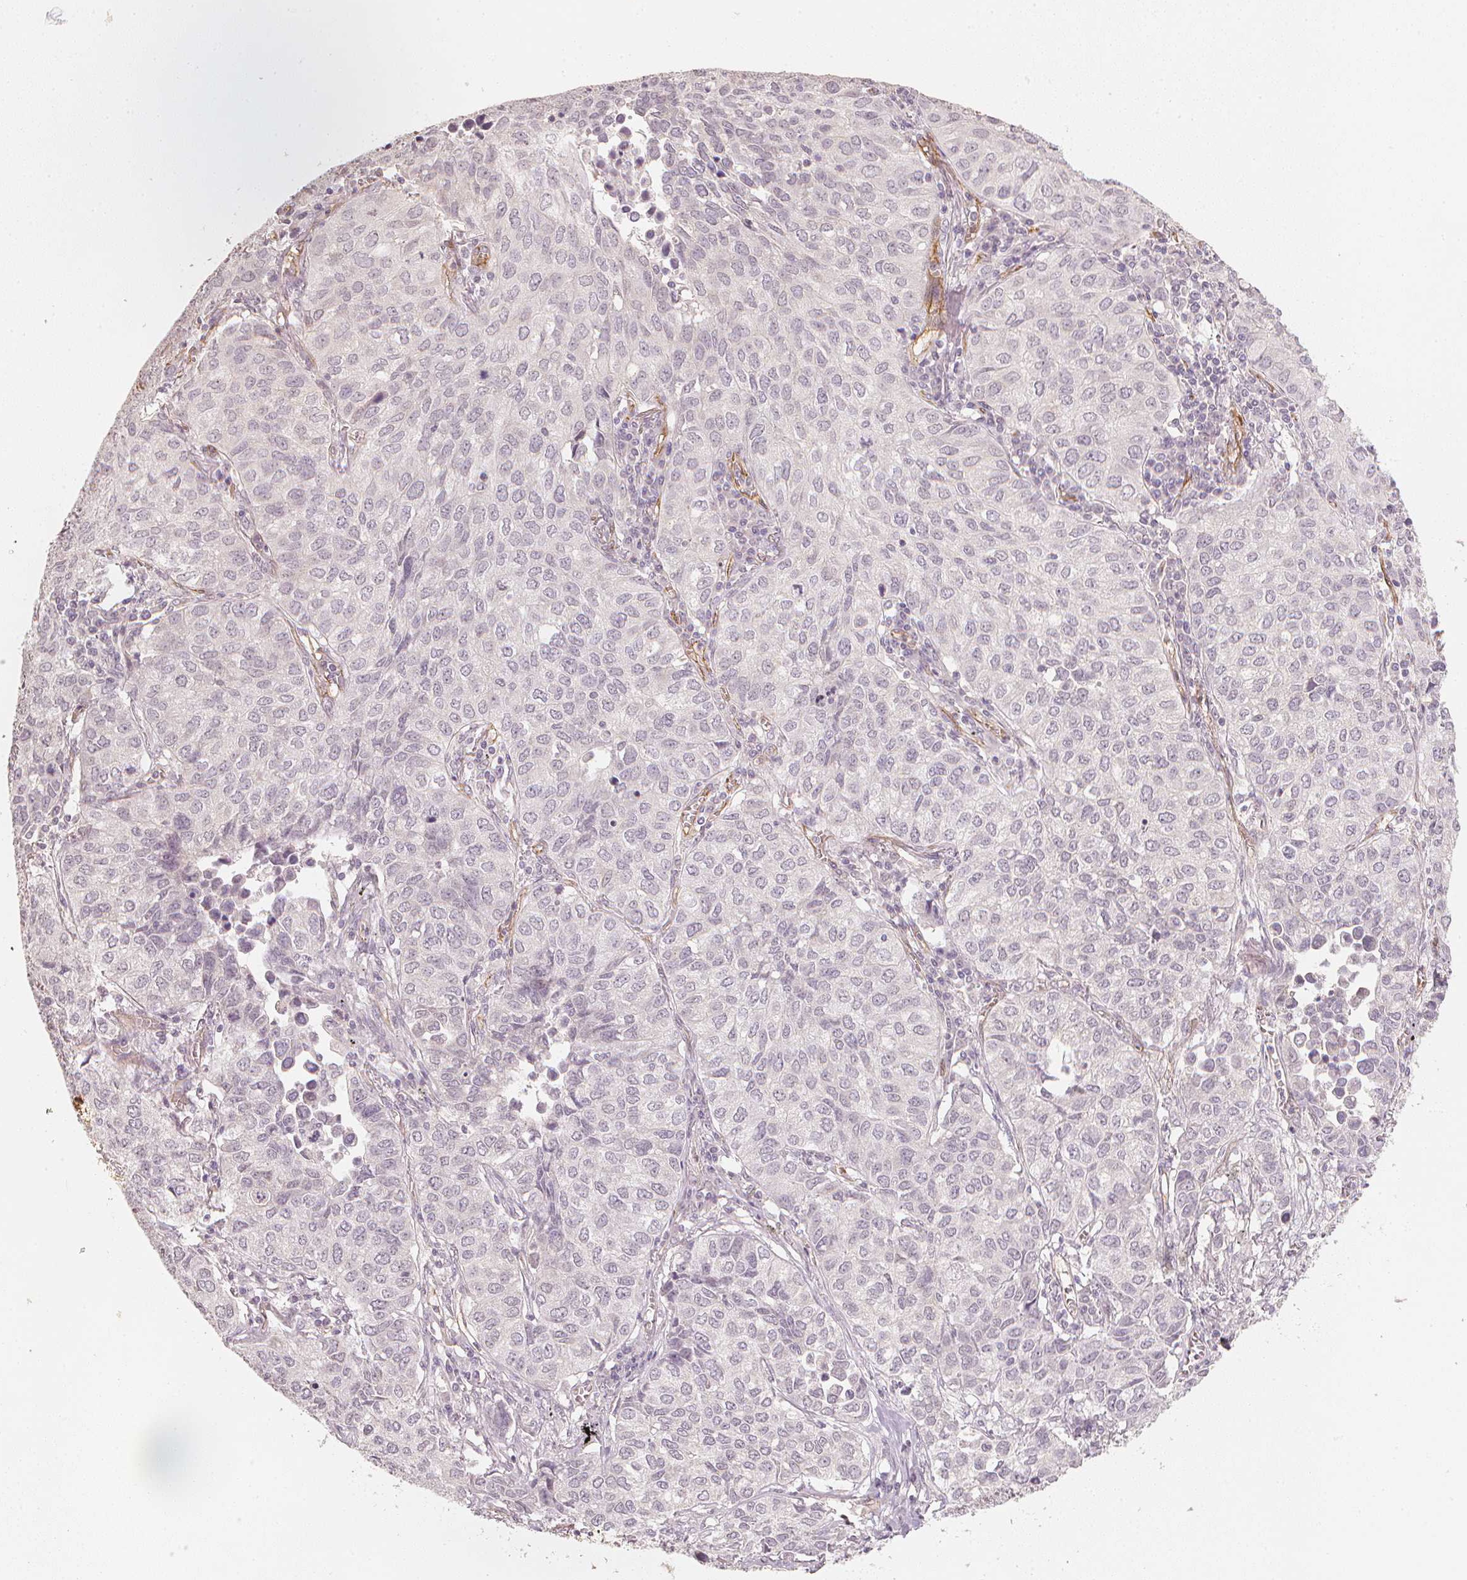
{"staining": {"intensity": "negative", "quantity": "none", "location": "none"}, "tissue": "lung cancer", "cell_type": "Tumor cells", "image_type": "cancer", "snomed": [{"axis": "morphology", "description": "Adenocarcinoma, NOS"}, {"axis": "topography", "description": "Lung"}], "caption": "Immunohistochemical staining of human lung adenocarcinoma exhibits no significant expression in tumor cells.", "gene": "CIB1", "patient": {"sex": "female", "age": 50}}